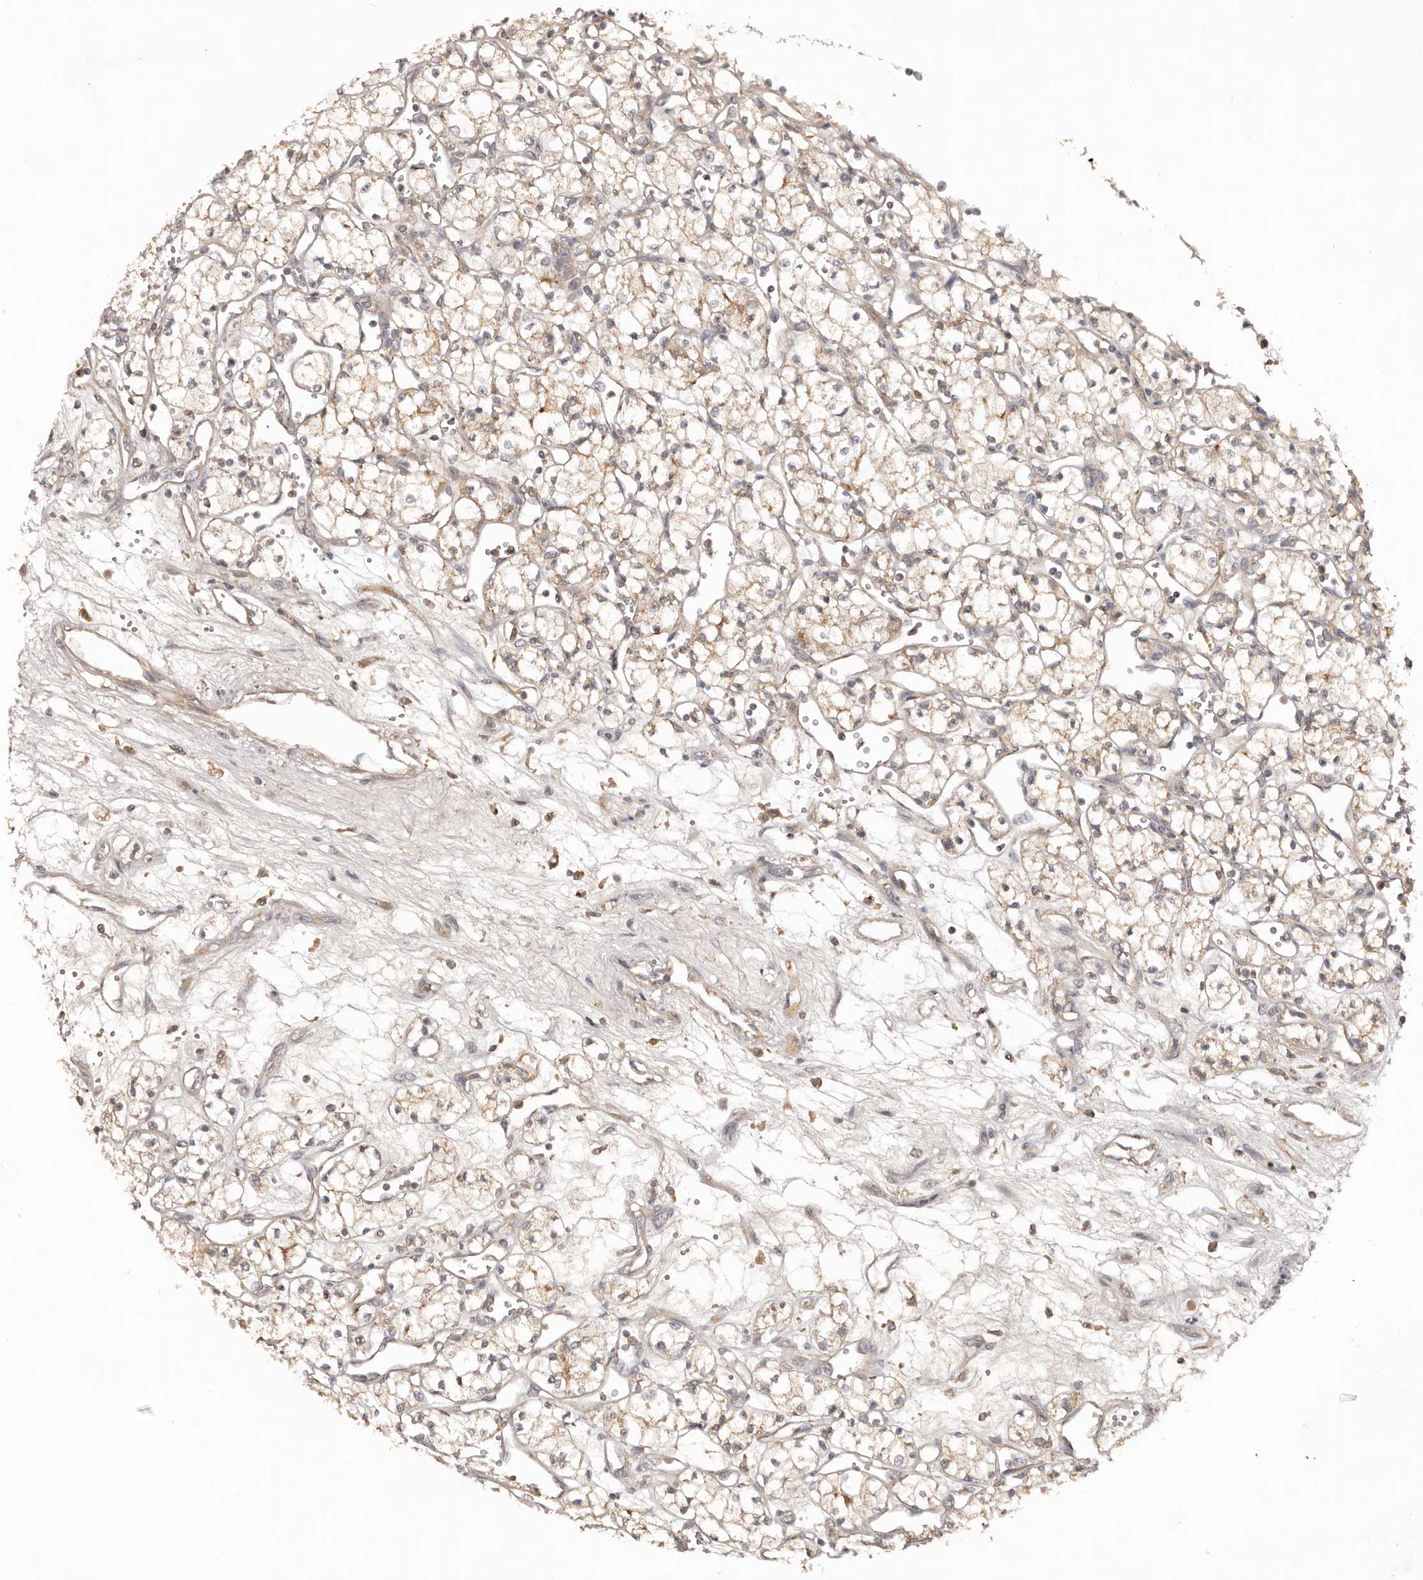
{"staining": {"intensity": "weak", "quantity": "25%-75%", "location": "cytoplasmic/membranous"}, "tissue": "renal cancer", "cell_type": "Tumor cells", "image_type": "cancer", "snomed": [{"axis": "morphology", "description": "Adenocarcinoma, NOS"}, {"axis": "topography", "description": "Kidney"}], "caption": "Immunohistochemical staining of human renal cancer (adenocarcinoma) demonstrates weak cytoplasmic/membranous protein staining in about 25%-75% of tumor cells.", "gene": "PKIB", "patient": {"sex": "male", "age": 59}}